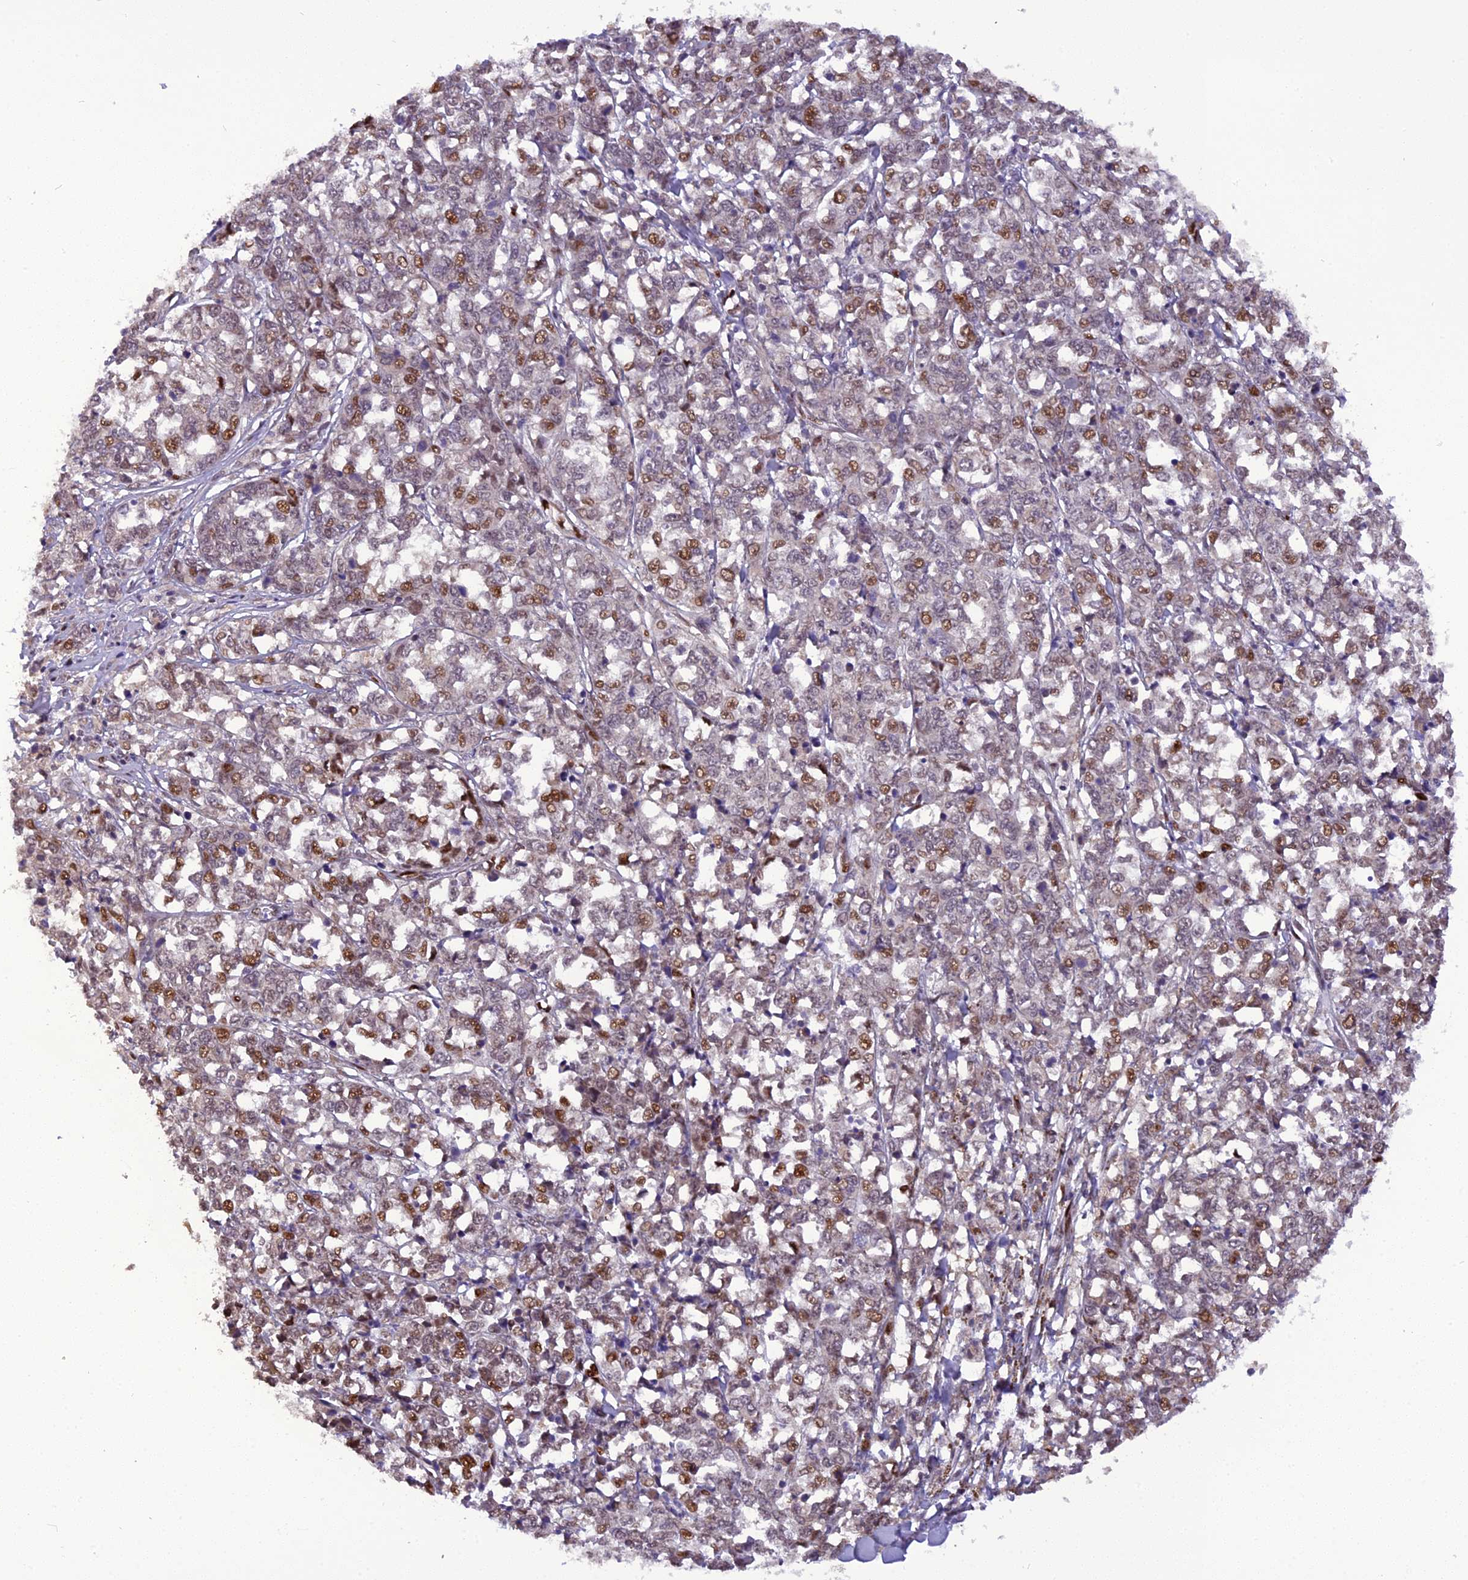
{"staining": {"intensity": "moderate", "quantity": "<25%", "location": "nuclear"}, "tissue": "melanoma", "cell_type": "Tumor cells", "image_type": "cancer", "snomed": [{"axis": "morphology", "description": "Malignant melanoma, NOS"}, {"axis": "topography", "description": "Skin"}], "caption": "Brown immunohistochemical staining in human melanoma reveals moderate nuclear staining in about <25% of tumor cells.", "gene": "MICALL1", "patient": {"sex": "female", "age": 72}}